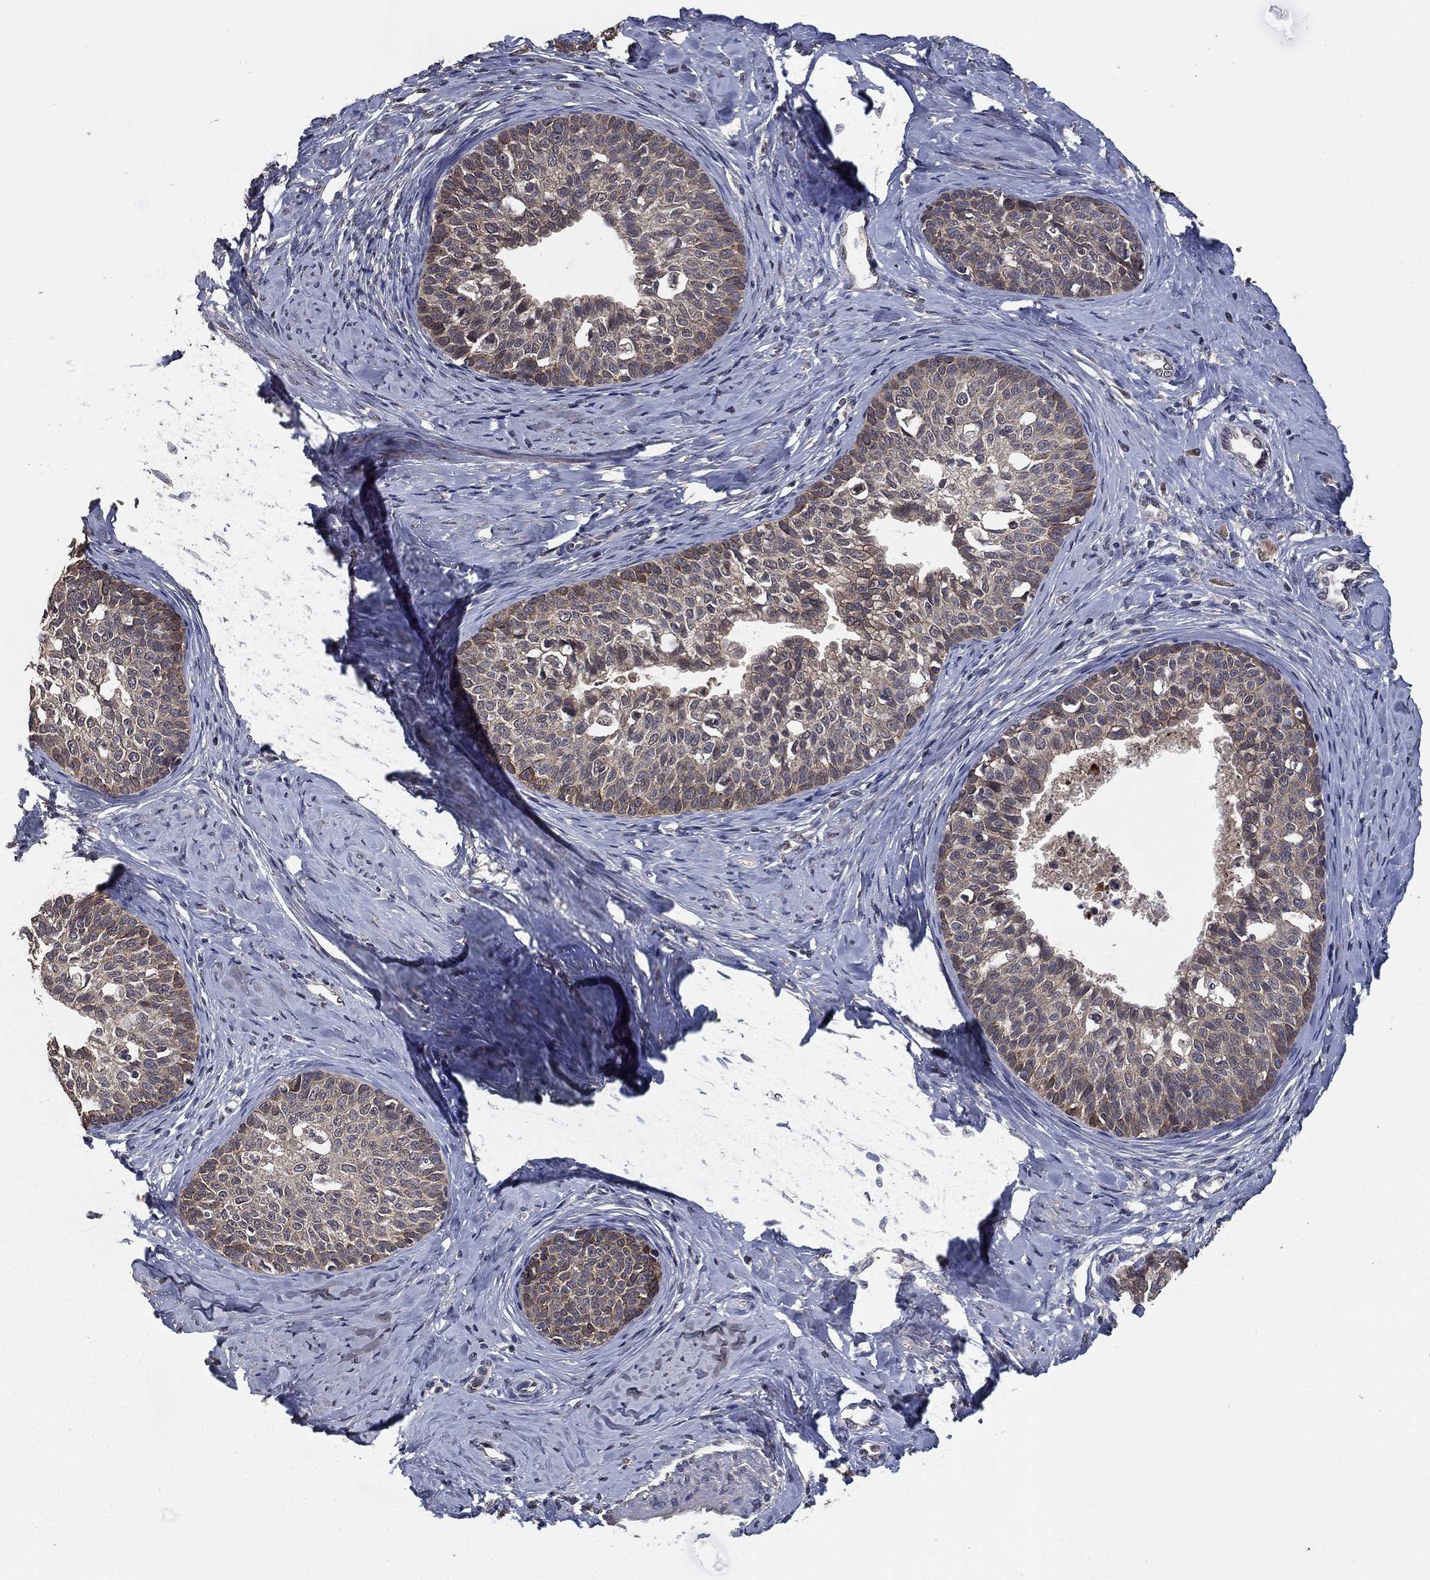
{"staining": {"intensity": "weak", "quantity": "25%-75%", "location": "cytoplasmic/membranous"}, "tissue": "cervical cancer", "cell_type": "Tumor cells", "image_type": "cancer", "snomed": [{"axis": "morphology", "description": "Squamous cell carcinoma, NOS"}, {"axis": "topography", "description": "Cervix"}], "caption": "Protein staining reveals weak cytoplasmic/membranous staining in approximately 25%-75% of tumor cells in squamous cell carcinoma (cervical).", "gene": "PCNT", "patient": {"sex": "female", "age": 51}}